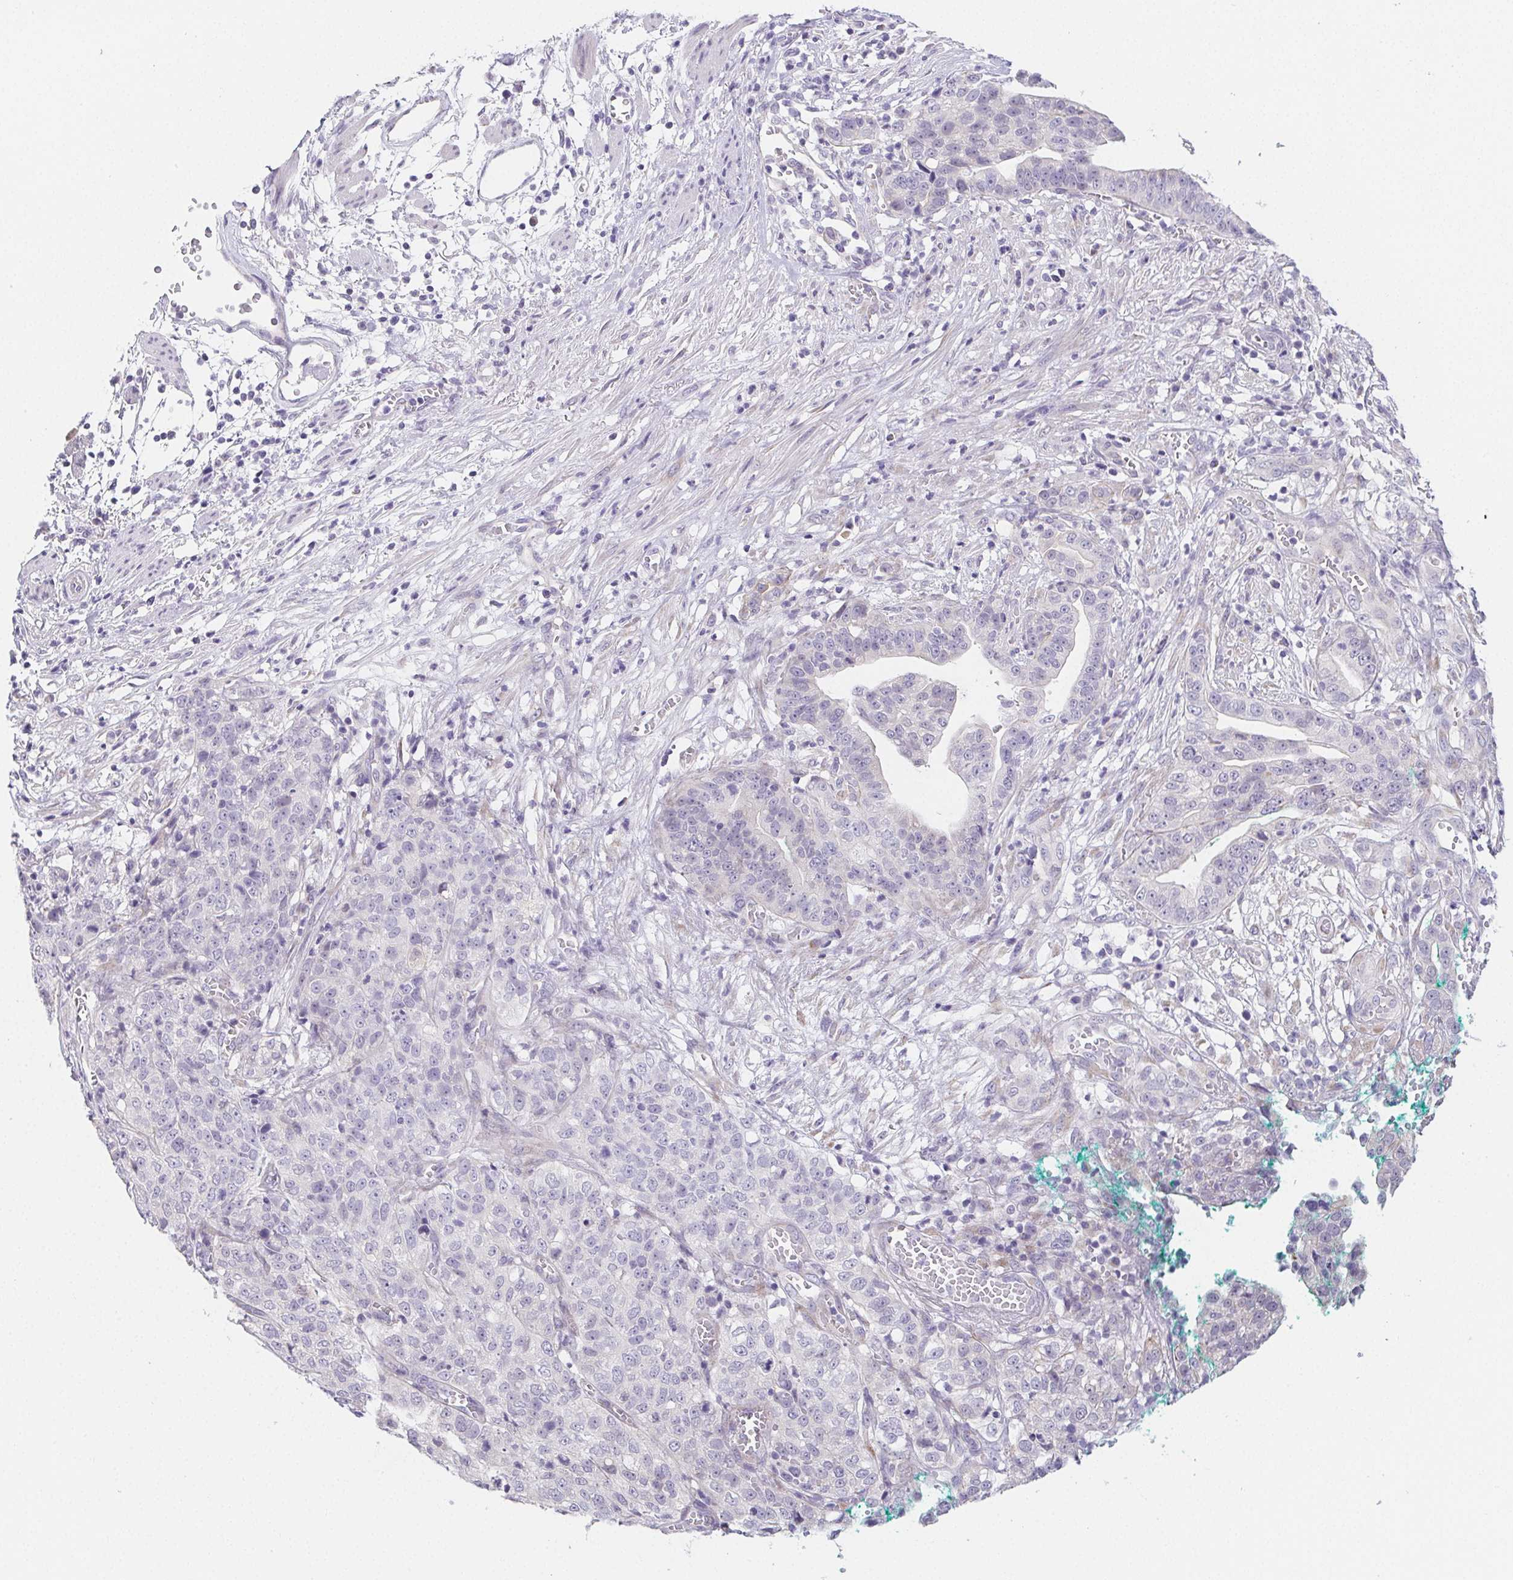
{"staining": {"intensity": "negative", "quantity": "none", "location": "none"}, "tissue": "stomach cancer", "cell_type": "Tumor cells", "image_type": "cancer", "snomed": [{"axis": "morphology", "description": "Adenocarcinoma, NOS"}, {"axis": "topography", "description": "Stomach, upper"}], "caption": "Photomicrograph shows no protein positivity in tumor cells of stomach adenocarcinoma tissue.", "gene": "ZBBX", "patient": {"sex": "female", "age": 67}}